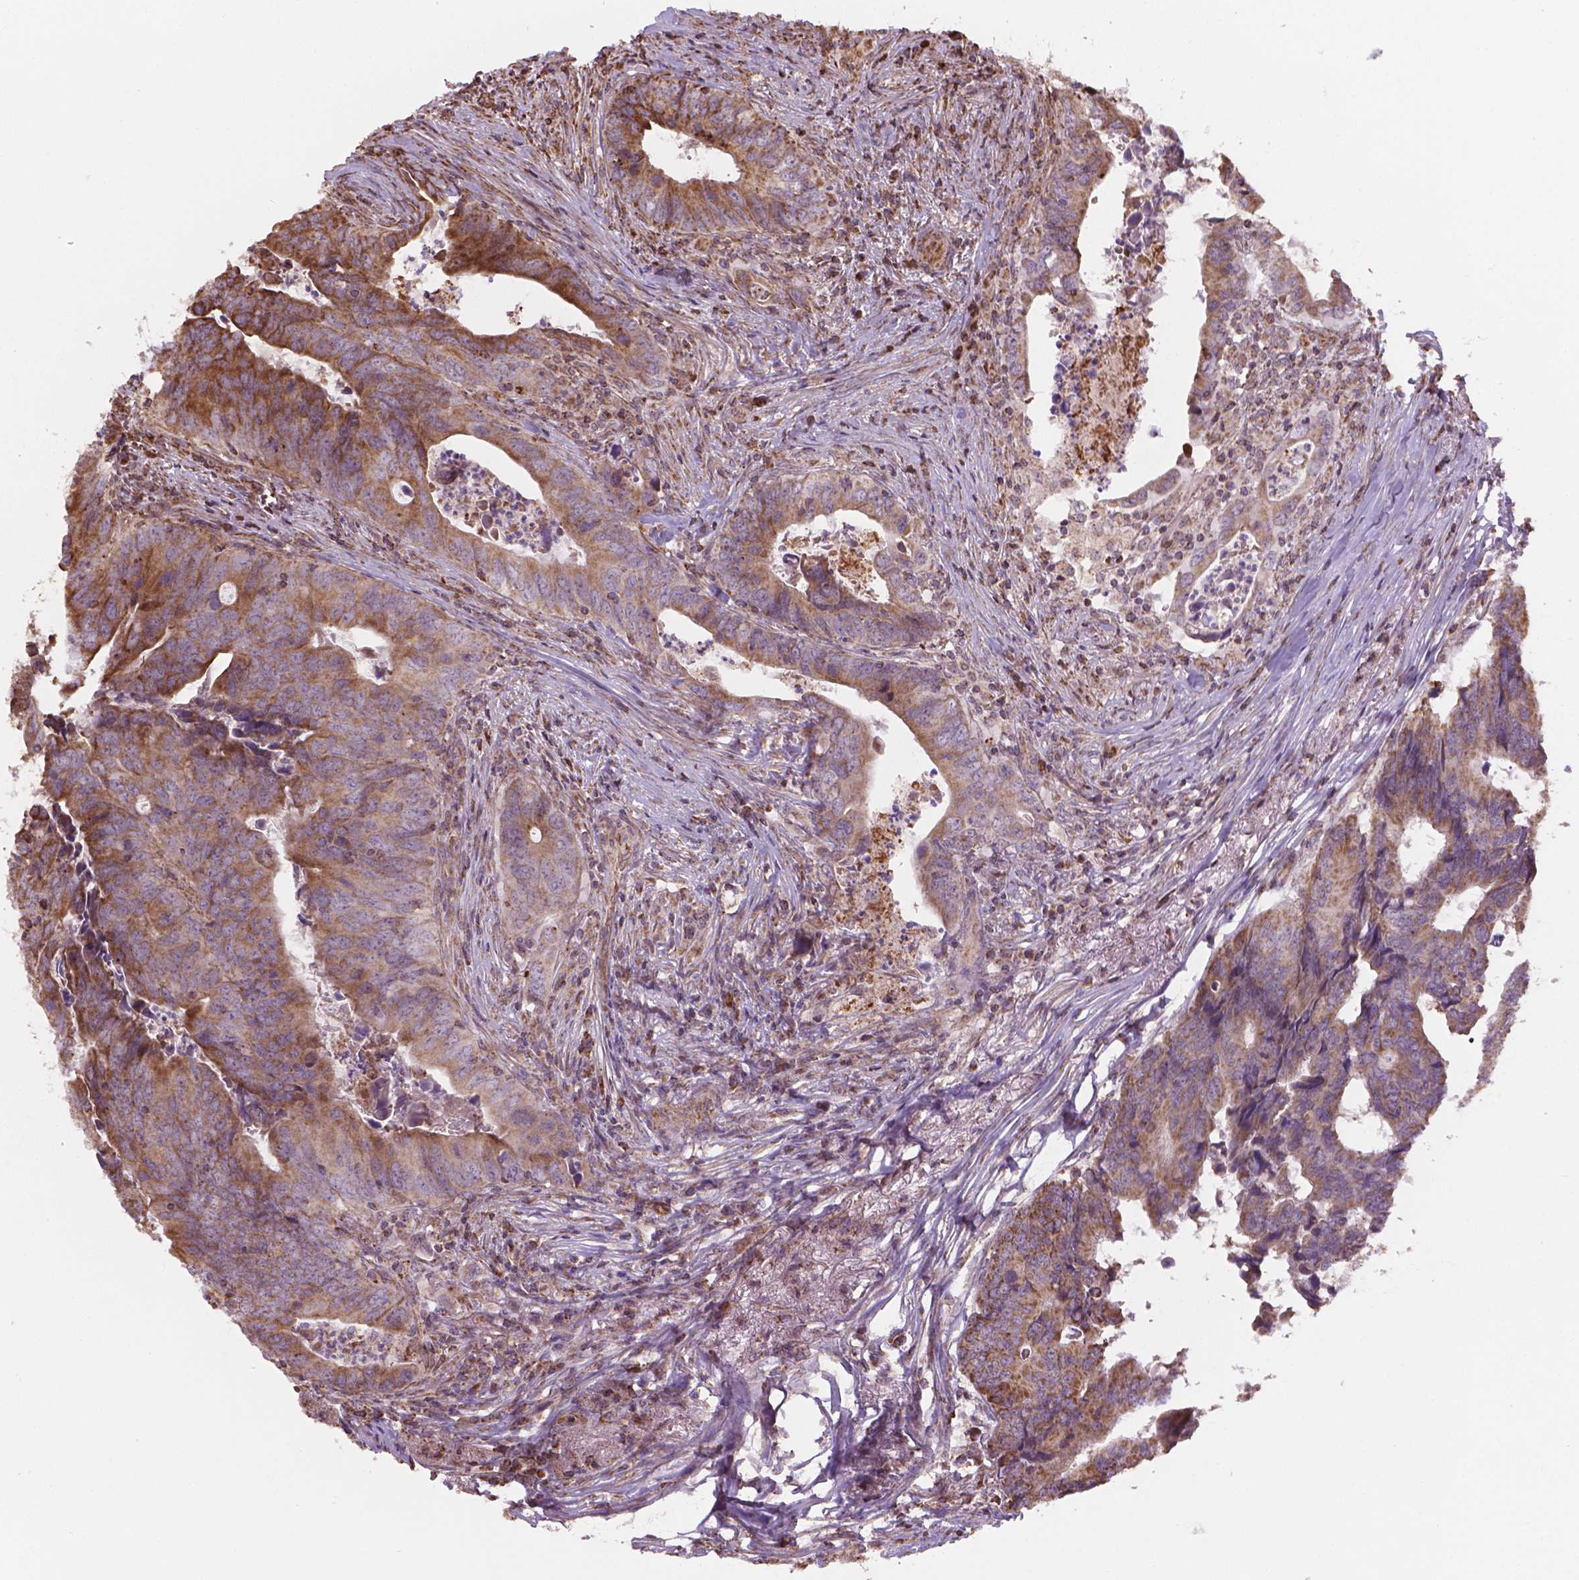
{"staining": {"intensity": "weak", "quantity": ">75%", "location": "cytoplasmic/membranous"}, "tissue": "colorectal cancer", "cell_type": "Tumor cells", "image_type": "cancer", "snomed": [{"axis": "morphology", "description": "Adenocarcinoma, NOS"}, {"axis": "topography", "description": "Colon"}], "caption": "Immunohistochemical staining of colorectal cancer shows low levels of weak cytoplasmic/membranous protein staining in approximately >75% of tumor cells.", "gene": "HS3ST3A1", "patient": {"sex": "female", "age": 82}}